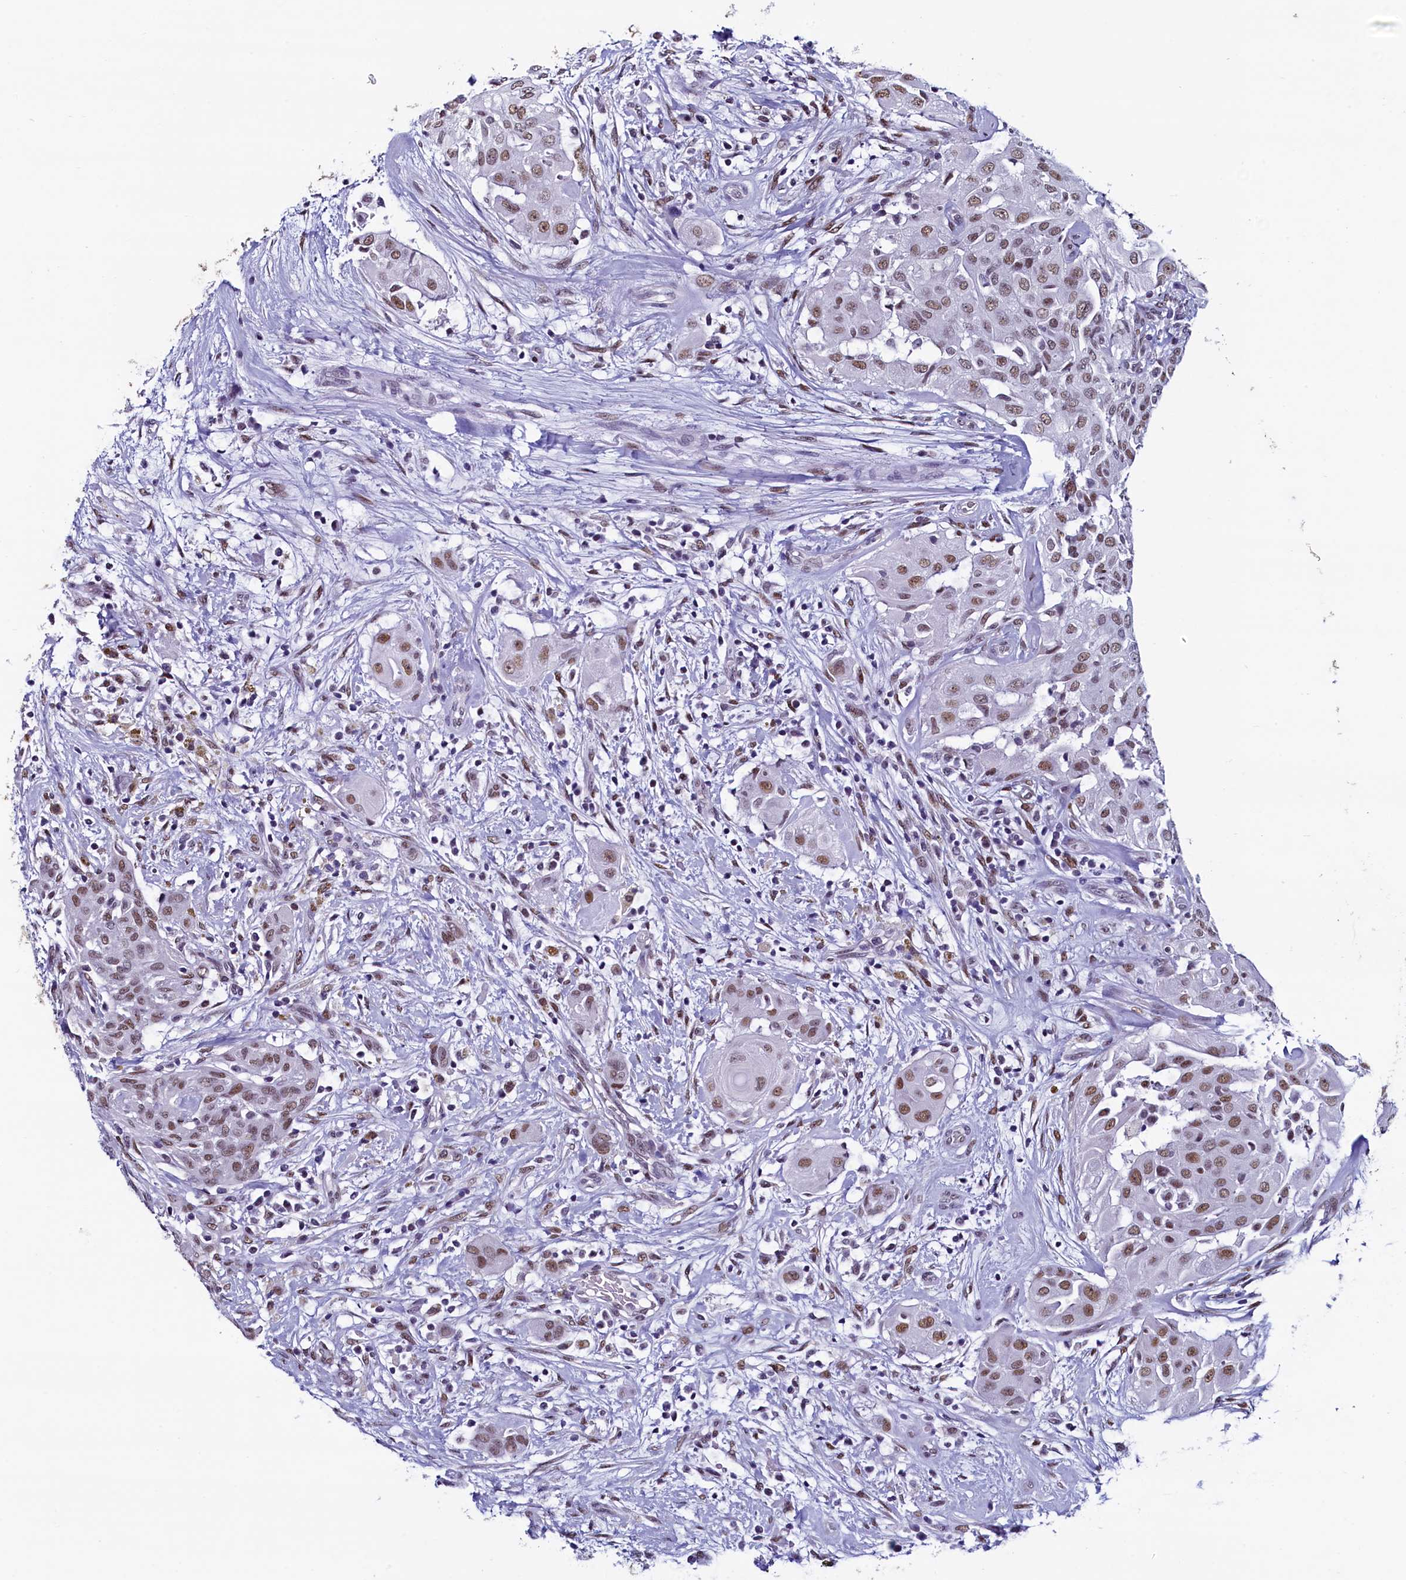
{"staining": {"intensity": "moderate", "quantity": ">75%", "location": "nuclear"}, "tissue": "thyroid cancer", "cell_type": "Tumor cells", "image_type": "cancer", "snomed": [{"axis": "morphology", "description": "Papillary adenocarcinoma, NOS"}, {"axis": "topography", "description": "Thyroid gland"}], "caption": "A medium amount of moderate nuclear staining is seen in approximately >75% of tumor cells in thyroid papillary adenocarcinoma tissue. Ihc stains the protein of interest in brown and the nuclei are stained blue.", "gene": "SUGP2", "patient": {"sex": "female", "age": 59}}